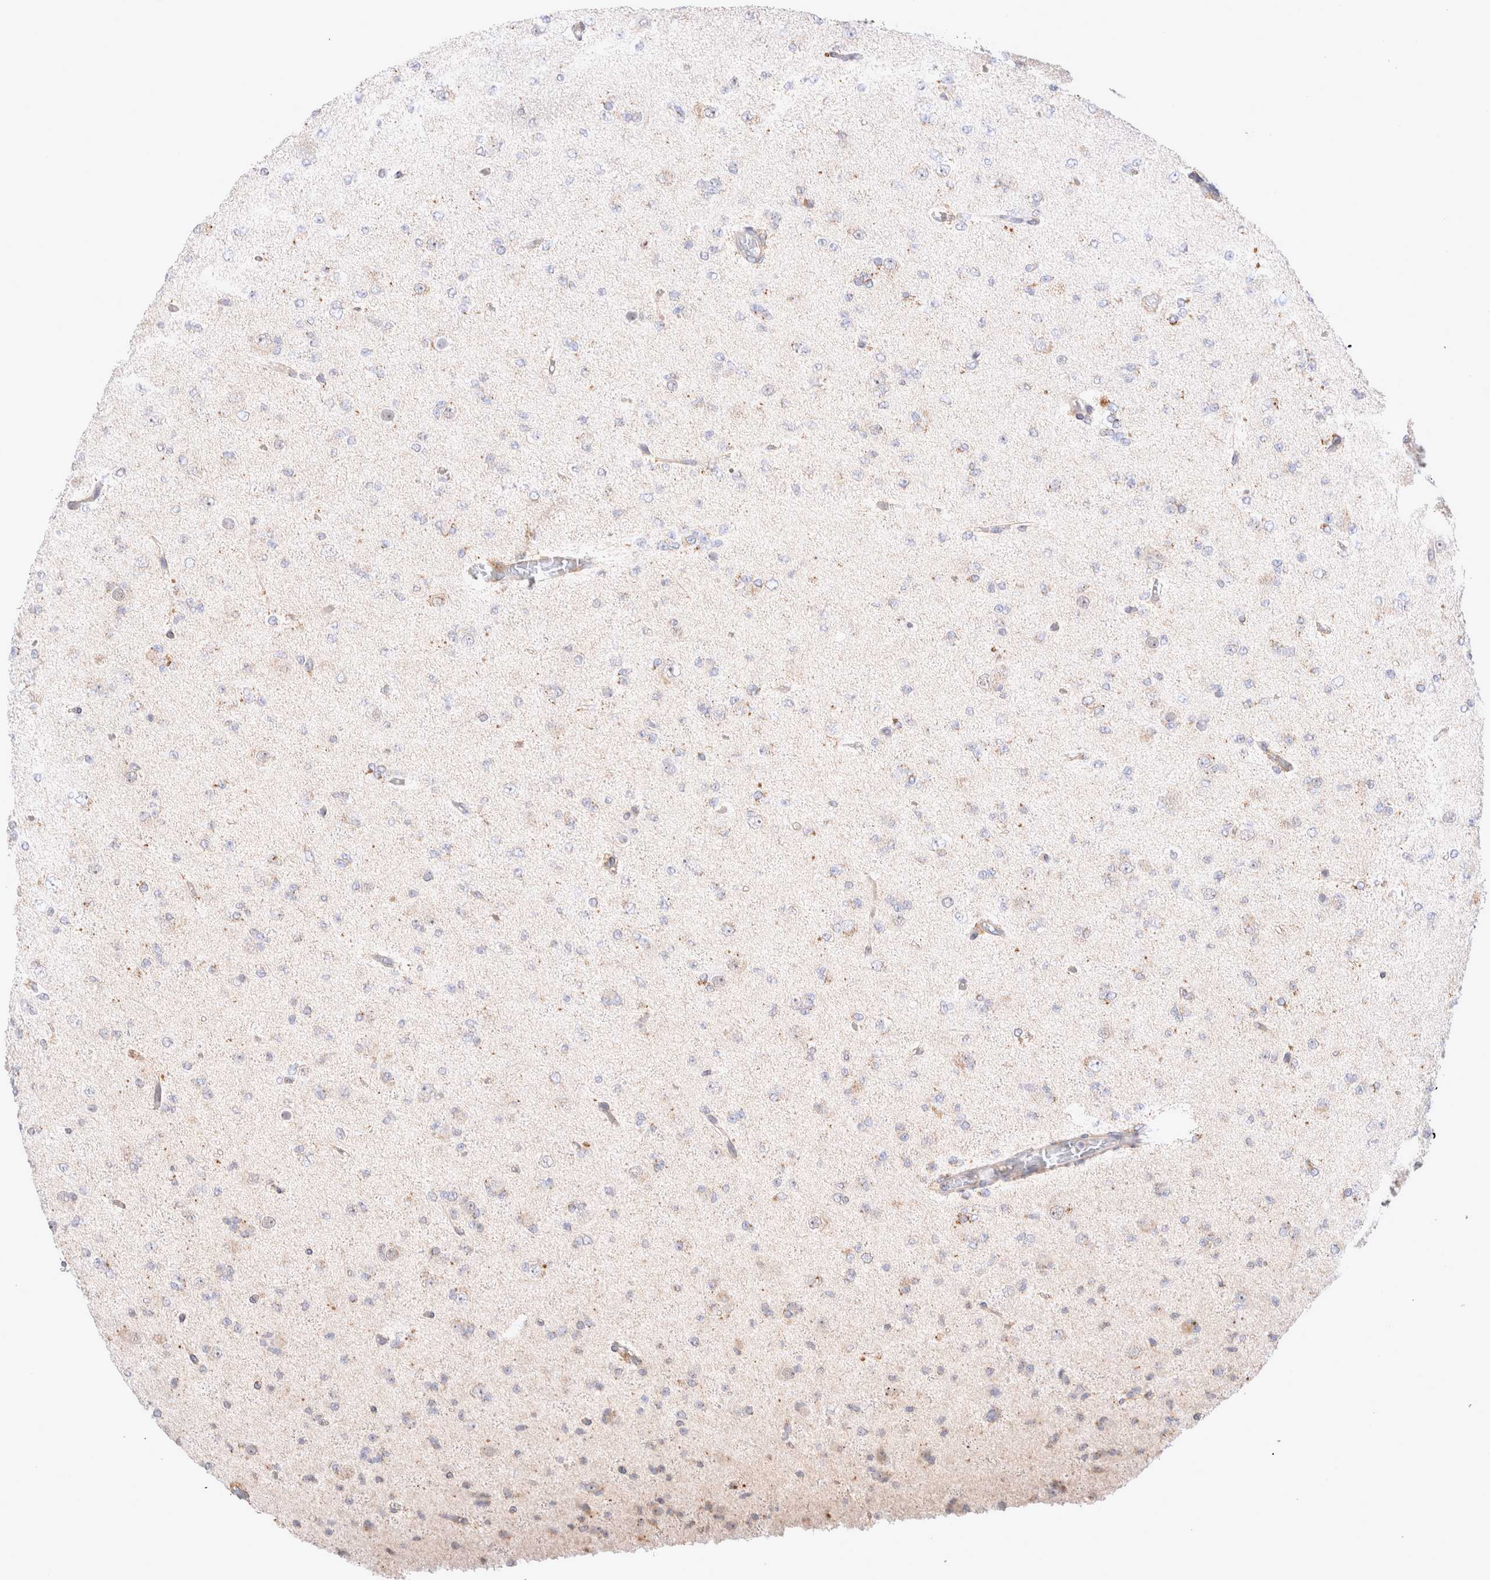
{"staining": {"intensity": "negative", "quantity": "none", "location": "none"}, "tissue": "glioma", "cell_type": "Tumor cells", "image_type": "cancer", "snomed": [{"axis": "morphology", "description": "Glioma, malignant, Low grade"}, {"axis": "topography", "description": "Brain"}], "caption": "This is an immunohistochemistry (IHC) micrograph of human glioma. There is no expression in tumor cells.", "gene": "NPC1", "patient": {"sex": "female", "age": 22}}